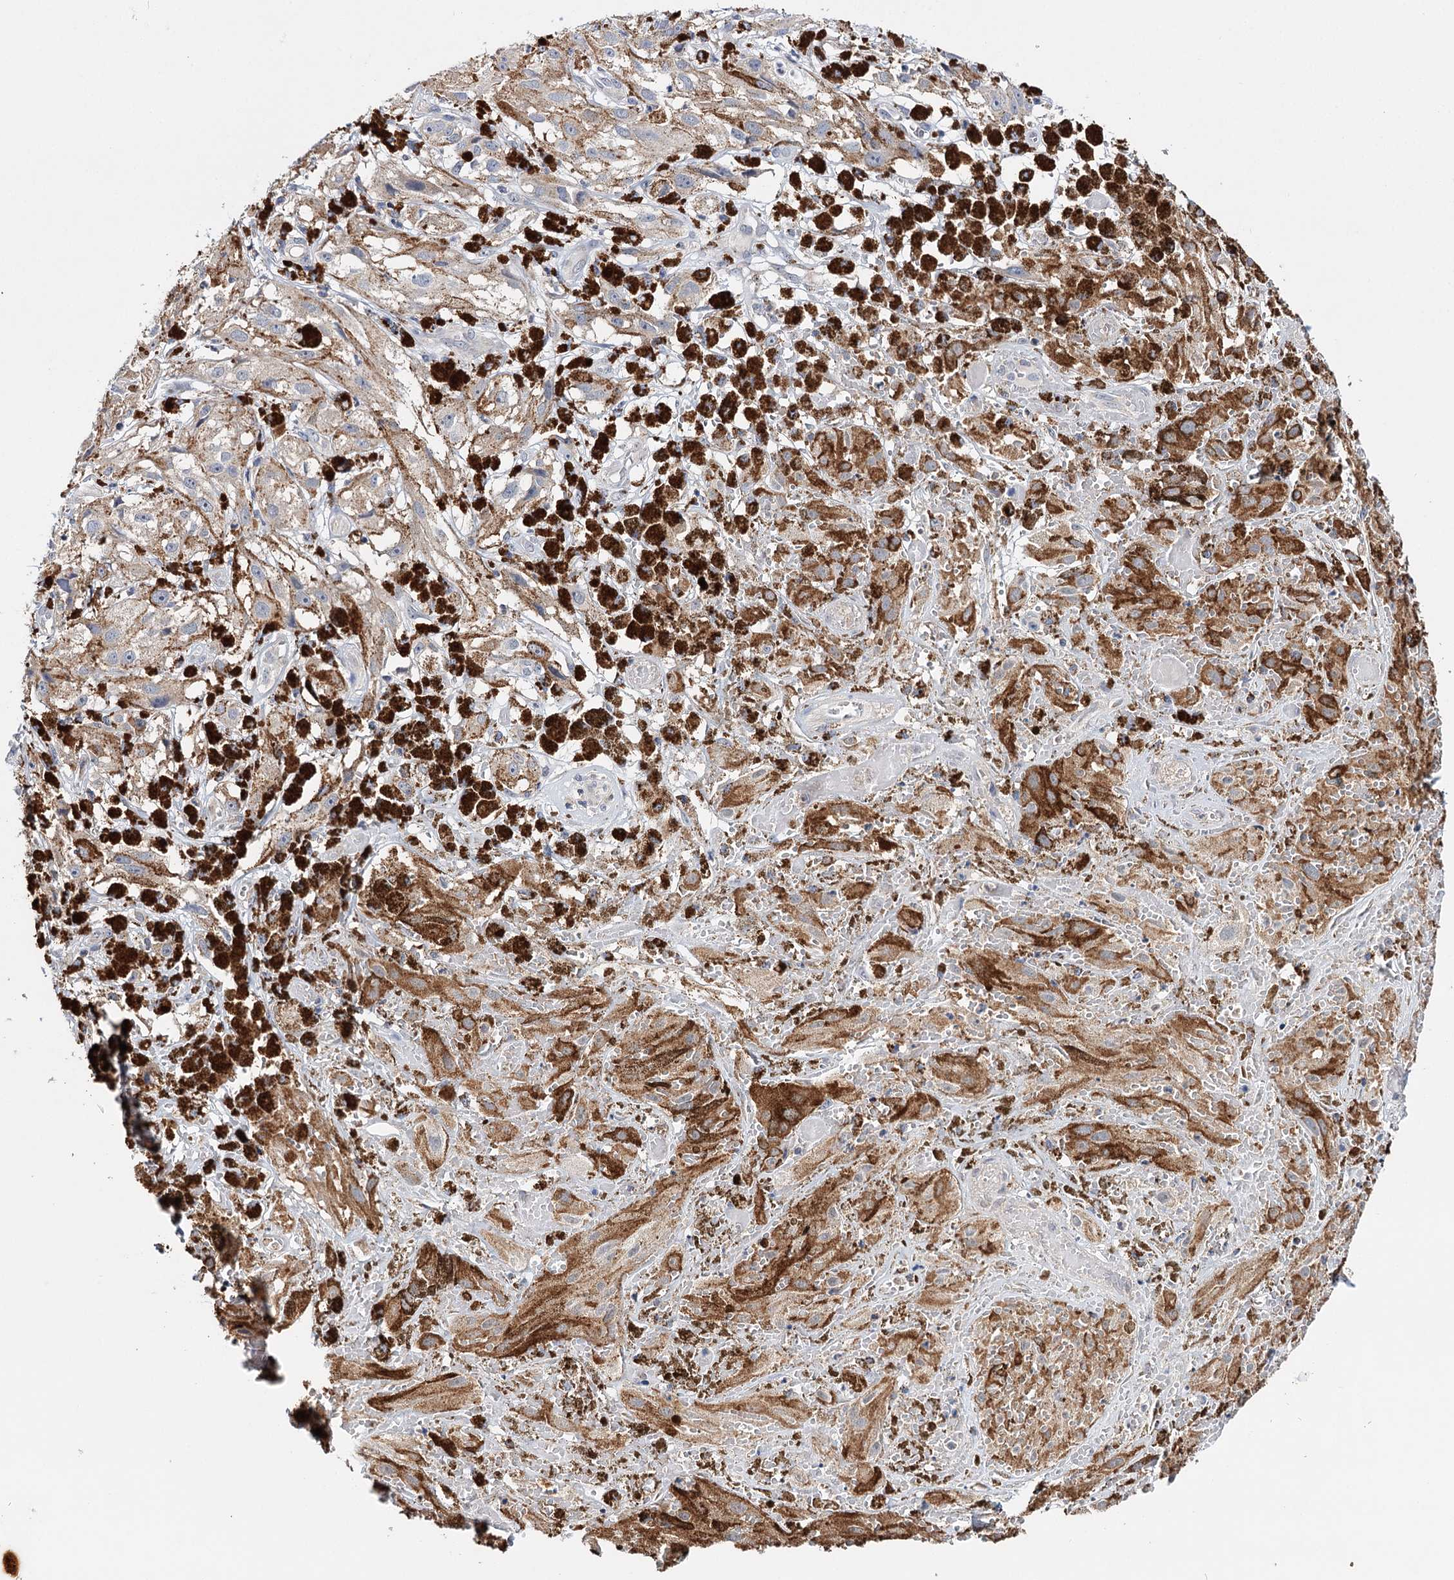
{"staining": {"intensity": "moderate", "quantity": ">75%", "location": "cytoplasmic/membranous"}, "tissue": "melanoma", "cell_type": "Tumor cells", "image_type": "cancer", "snomed": [{"axis": "morphology", "description": "Malignant melanoma, NOS"}, {"axis": "topography", "description": "Skin"}], "caption": "This micrograph shows immunohistochemistry (IHC) staining of human melanoma, with medium moderate cytoplasmic/membranous positivity in approximately >75% of tumor cells.", "gene": "CFAP46", "patient": {"sex": "male", "age": 88}}